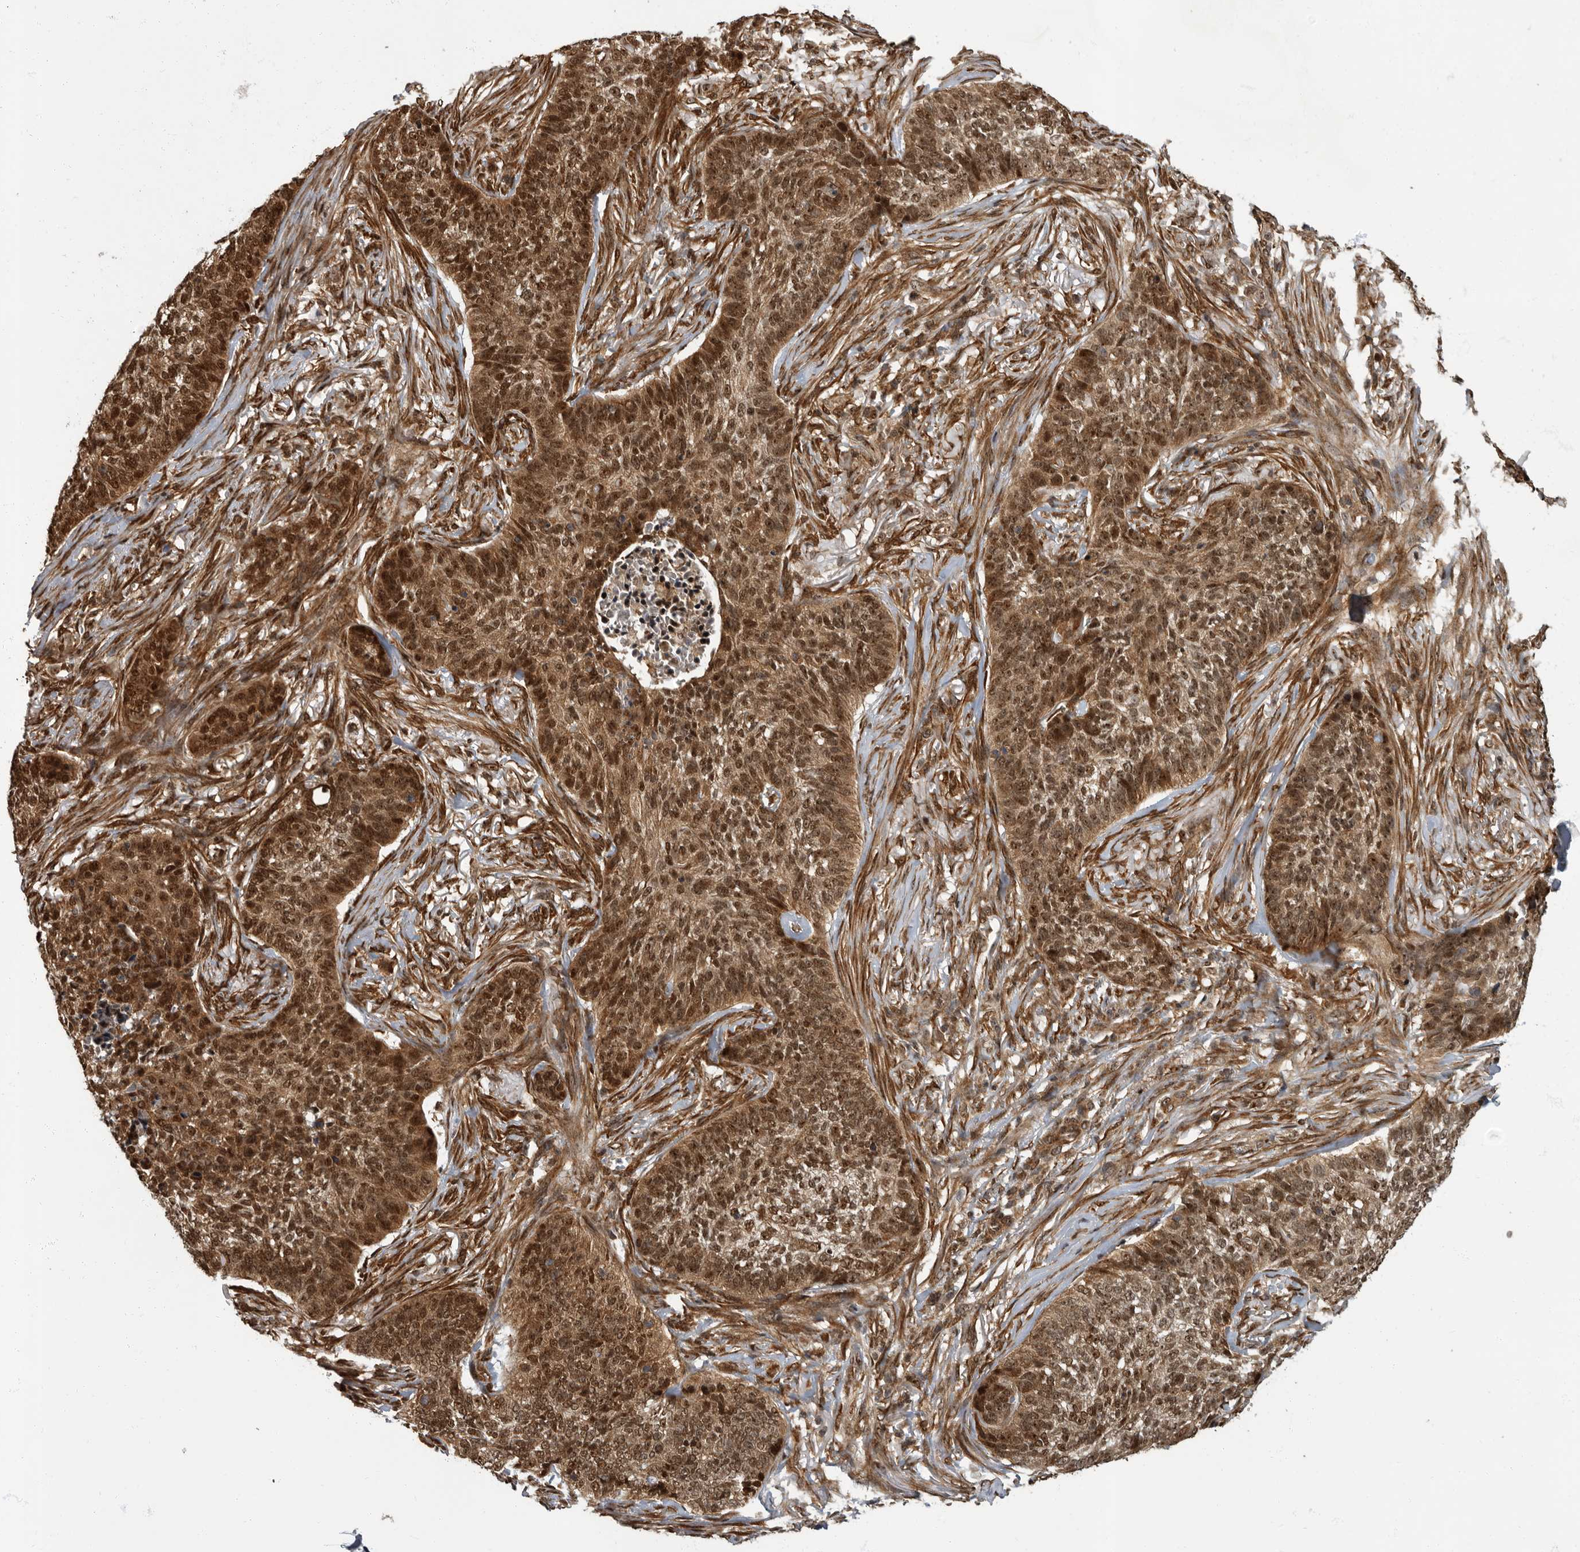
{"staining": {"intensity": "strong", "quantity": ">75%", "location": "cytoplasmic/membranous,nuclear"}, "tissue": "skin cancer", "cell_type": "Tumor cells", "image_type": "cancer", "snomed": [{"axis": "morphology", "description": "Basal cell carcinoma"}, {"axis": "topography", "description": "Skin"}], "caption": "Strong cytoplasmic/membranous and nuclear positivity for a protein is identified in approximately >75% of tumor cells of skin basal cell carcinoma using immunohistochemistry.", "gene": "VPS50", "patient": {"sex": "male", "age": 85}}